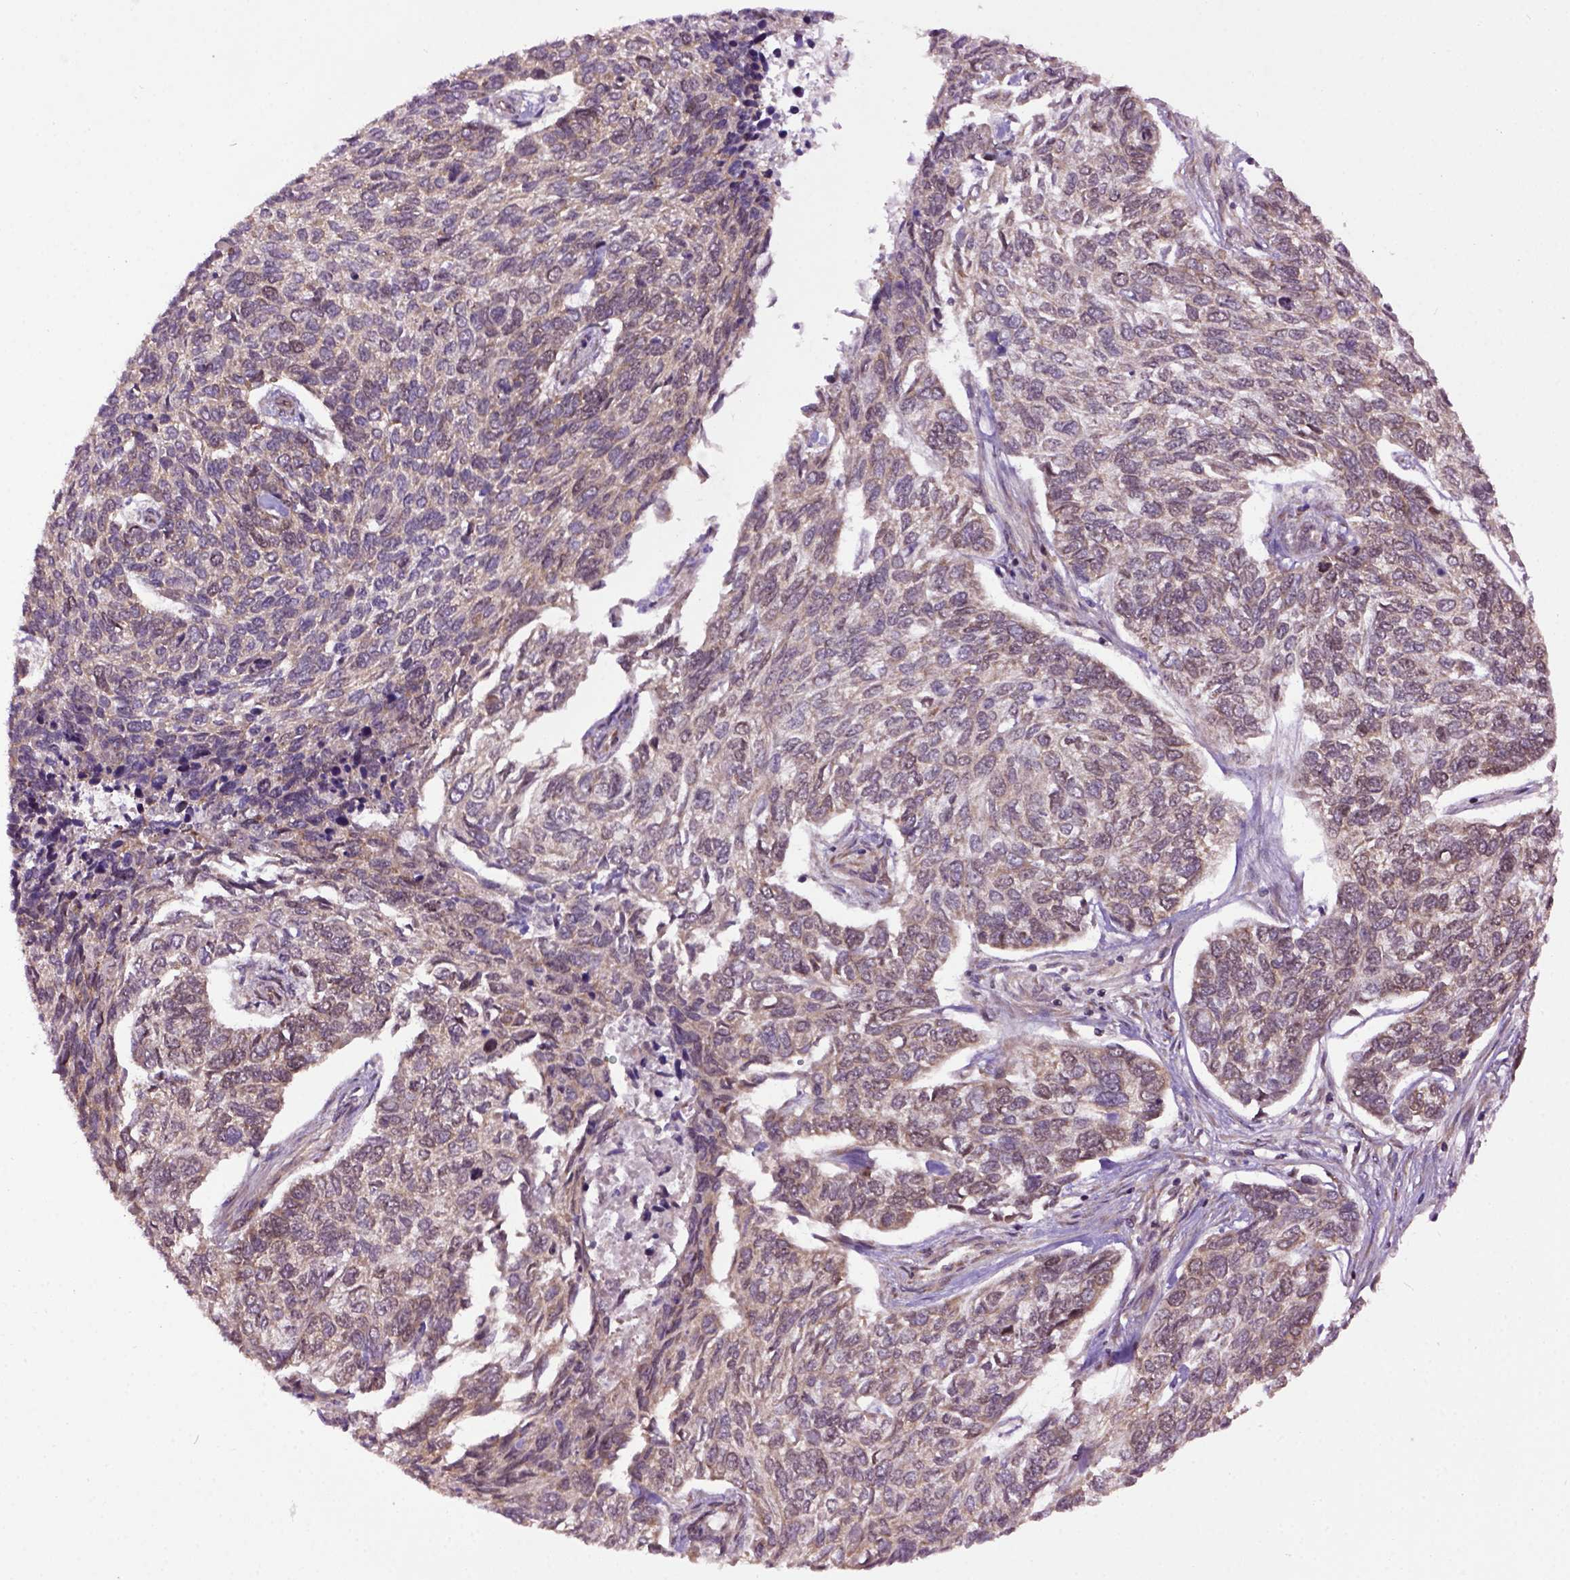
{"staining": {"intensity": "moderate", "quantity": ">75%", "location": "cytoplasmic/membranous"}, "tissue": "skin cancer", "cell_type": "Tumor cells", "image_type": "cancer", "snomed": [{"axis": "morphology", "description": "Basal cell carcinoma"}, {"axis": "topography", "description": "Skin"}], "caption": "IHC photomicrograph of basal cell carcinoma (skin) stained for a protein (brown), which shows medium levels of moderate cytoplasmic/membranous expression in about >75% of tumor cells.", "gene": "WDR48", "patient": {"sex": "female", "age": 65}}